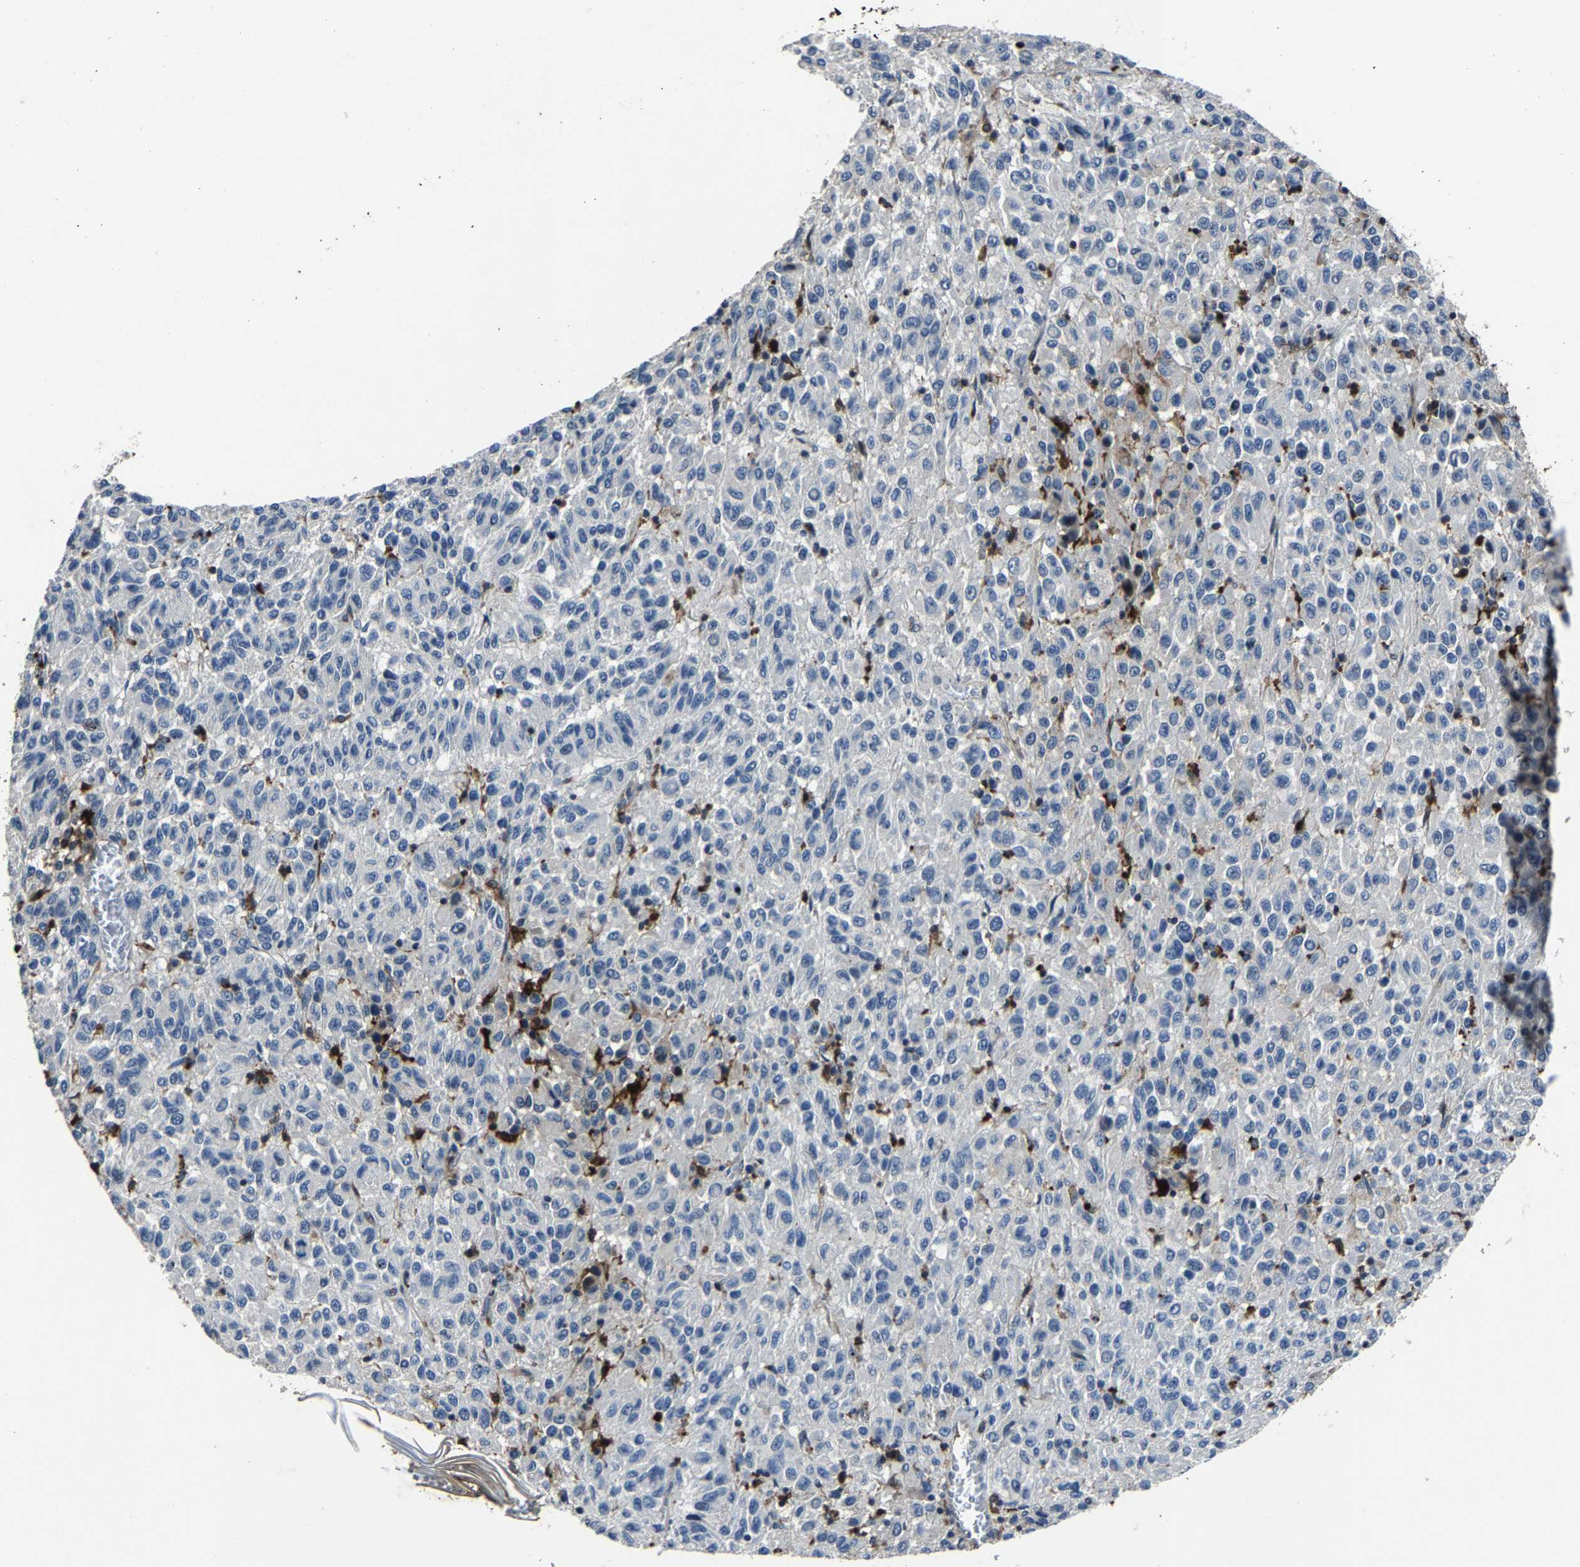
{"staining": {"intensity": "negative", "quantity": "none", "location": "none"}, "tissue": "melanoma", "cell_type": "Tumor cells", "image_type": "cancer", "snomed": [{"axis": "morphology", "description": "Malignant melanoma, Metastatic site"}, {"axis": "topography", "description": "Lung"}], "caption": "This is an immunohistochemistry photomicrograph of human melanoma. There is no positivity in tumor cells.", "gene": "PCNX2", "patient": {"sex": "male", "age": 64}}